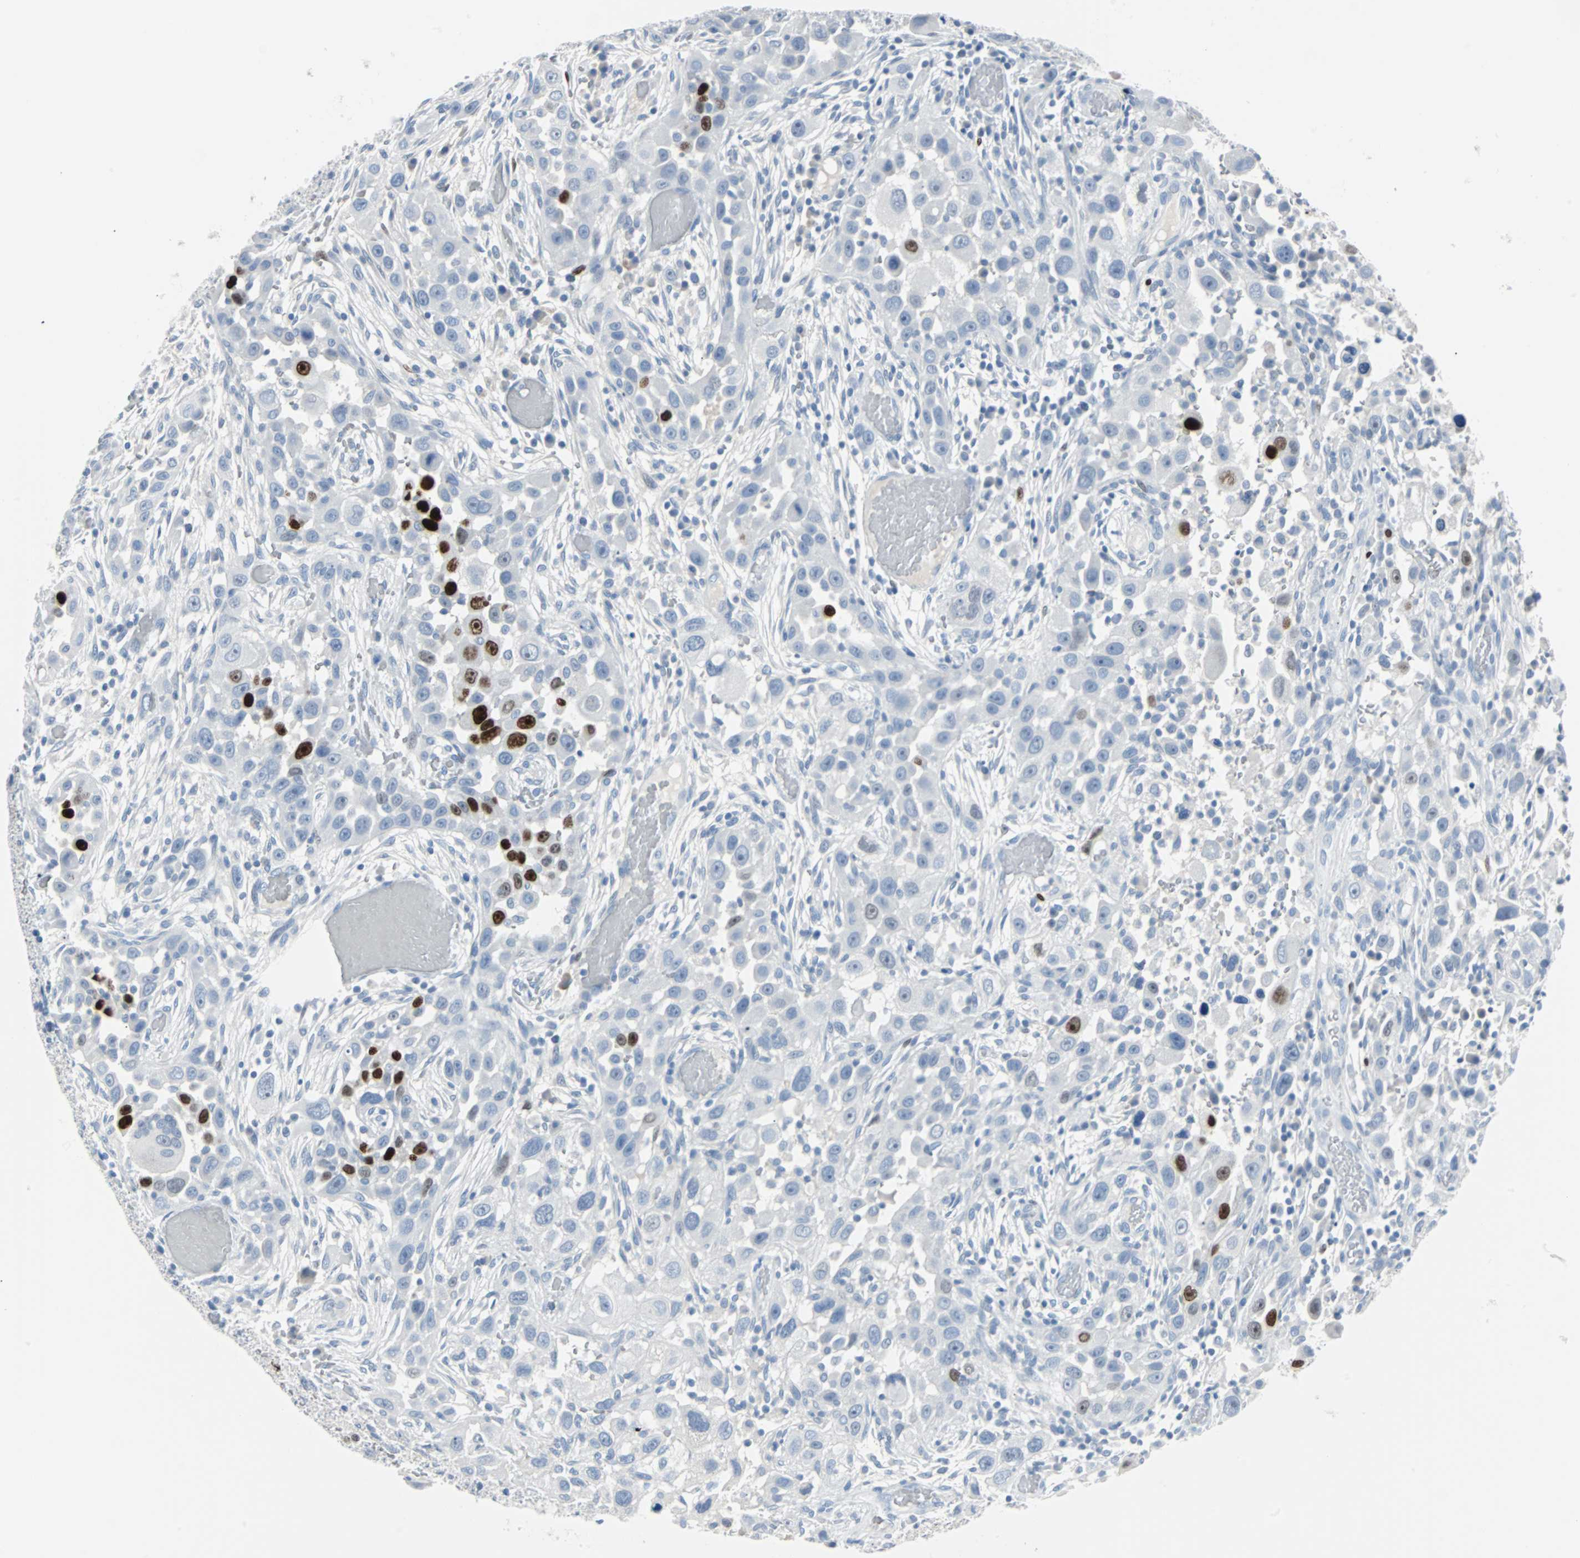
{"staining": {"intensity": "strong", "quantity": "<25%", "location": "nuclear"}, "tissue": "head and neck cancer", "cell_type": "Tumor cells", "image_type": "cancer", "snomed": [{"axis": "morphology", "description": "Carcinoma, NOS"}, {"axis": "topography", "description": "Head-Neck"}], "caption": "Strong nuclear positivity for a protein is appreciated in about <25% of tumor cells of carcinoma (head and neck) using immunohistochemistry.", "gene": "IL33", "patient": {"sex": "male", "age": 87}}